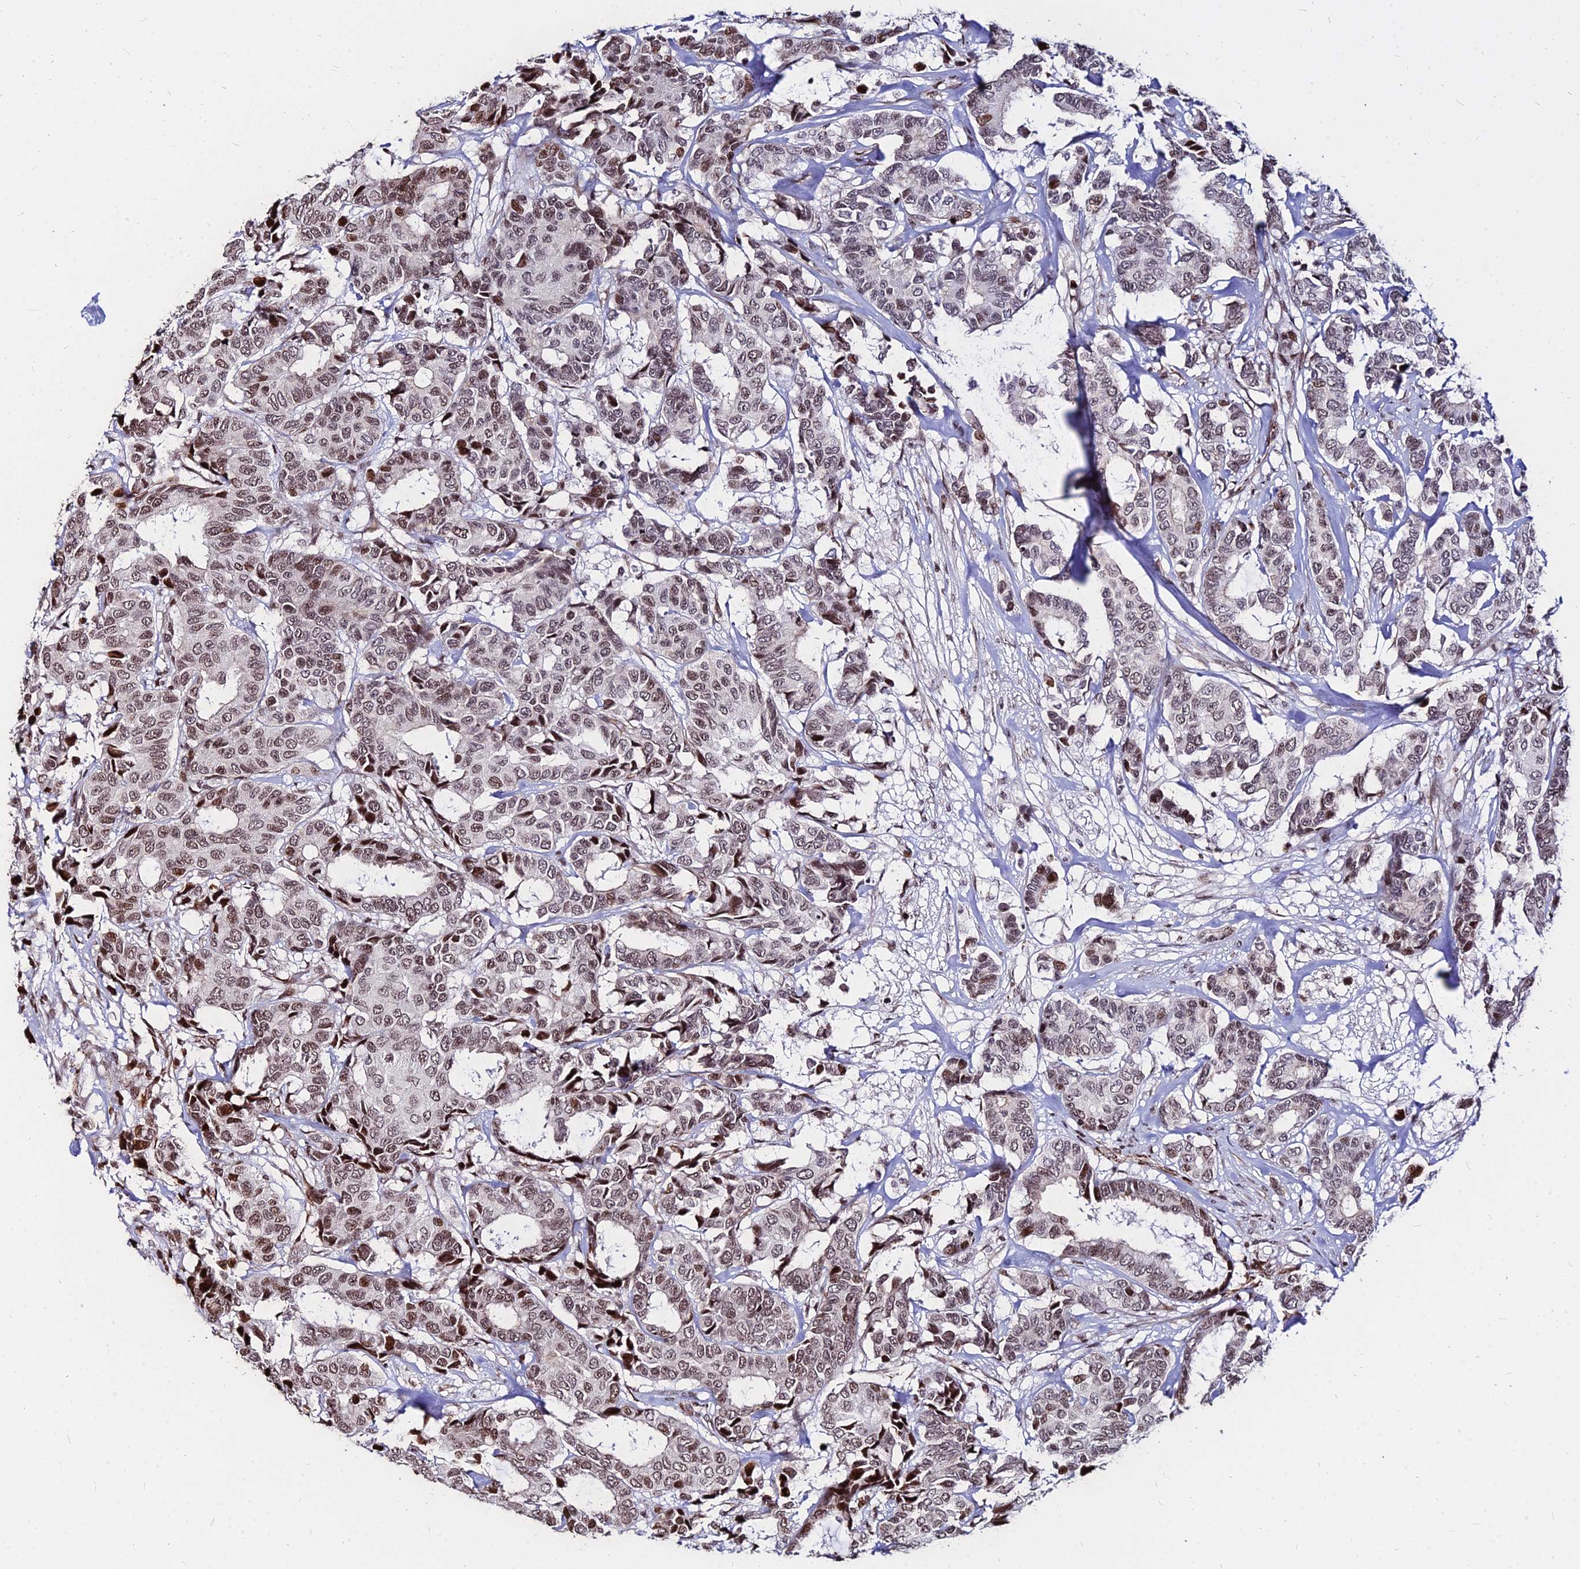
{"staining": {"intensity": "strong", "quantity": ">75%", "location": "nuclear"}, "tissue": "breast cancer", "cell_type": "Tumor cells", "image_type": "cancer", "snomed": [{"axis": "morphology", "description": "Duct carcinoma"}, {"axis": "topography", "description": "Breast"}], "caption": "Protein staining displays strong nuclear positivity in approximately >75% of tumor cells in breast cancer. (Stains: DAB in brown, nuclei in blue, Microscopy: brightfield microscopy at high magnification).", "gene": "NYAP2", "patient": {"sex": "female", "age": 87}}